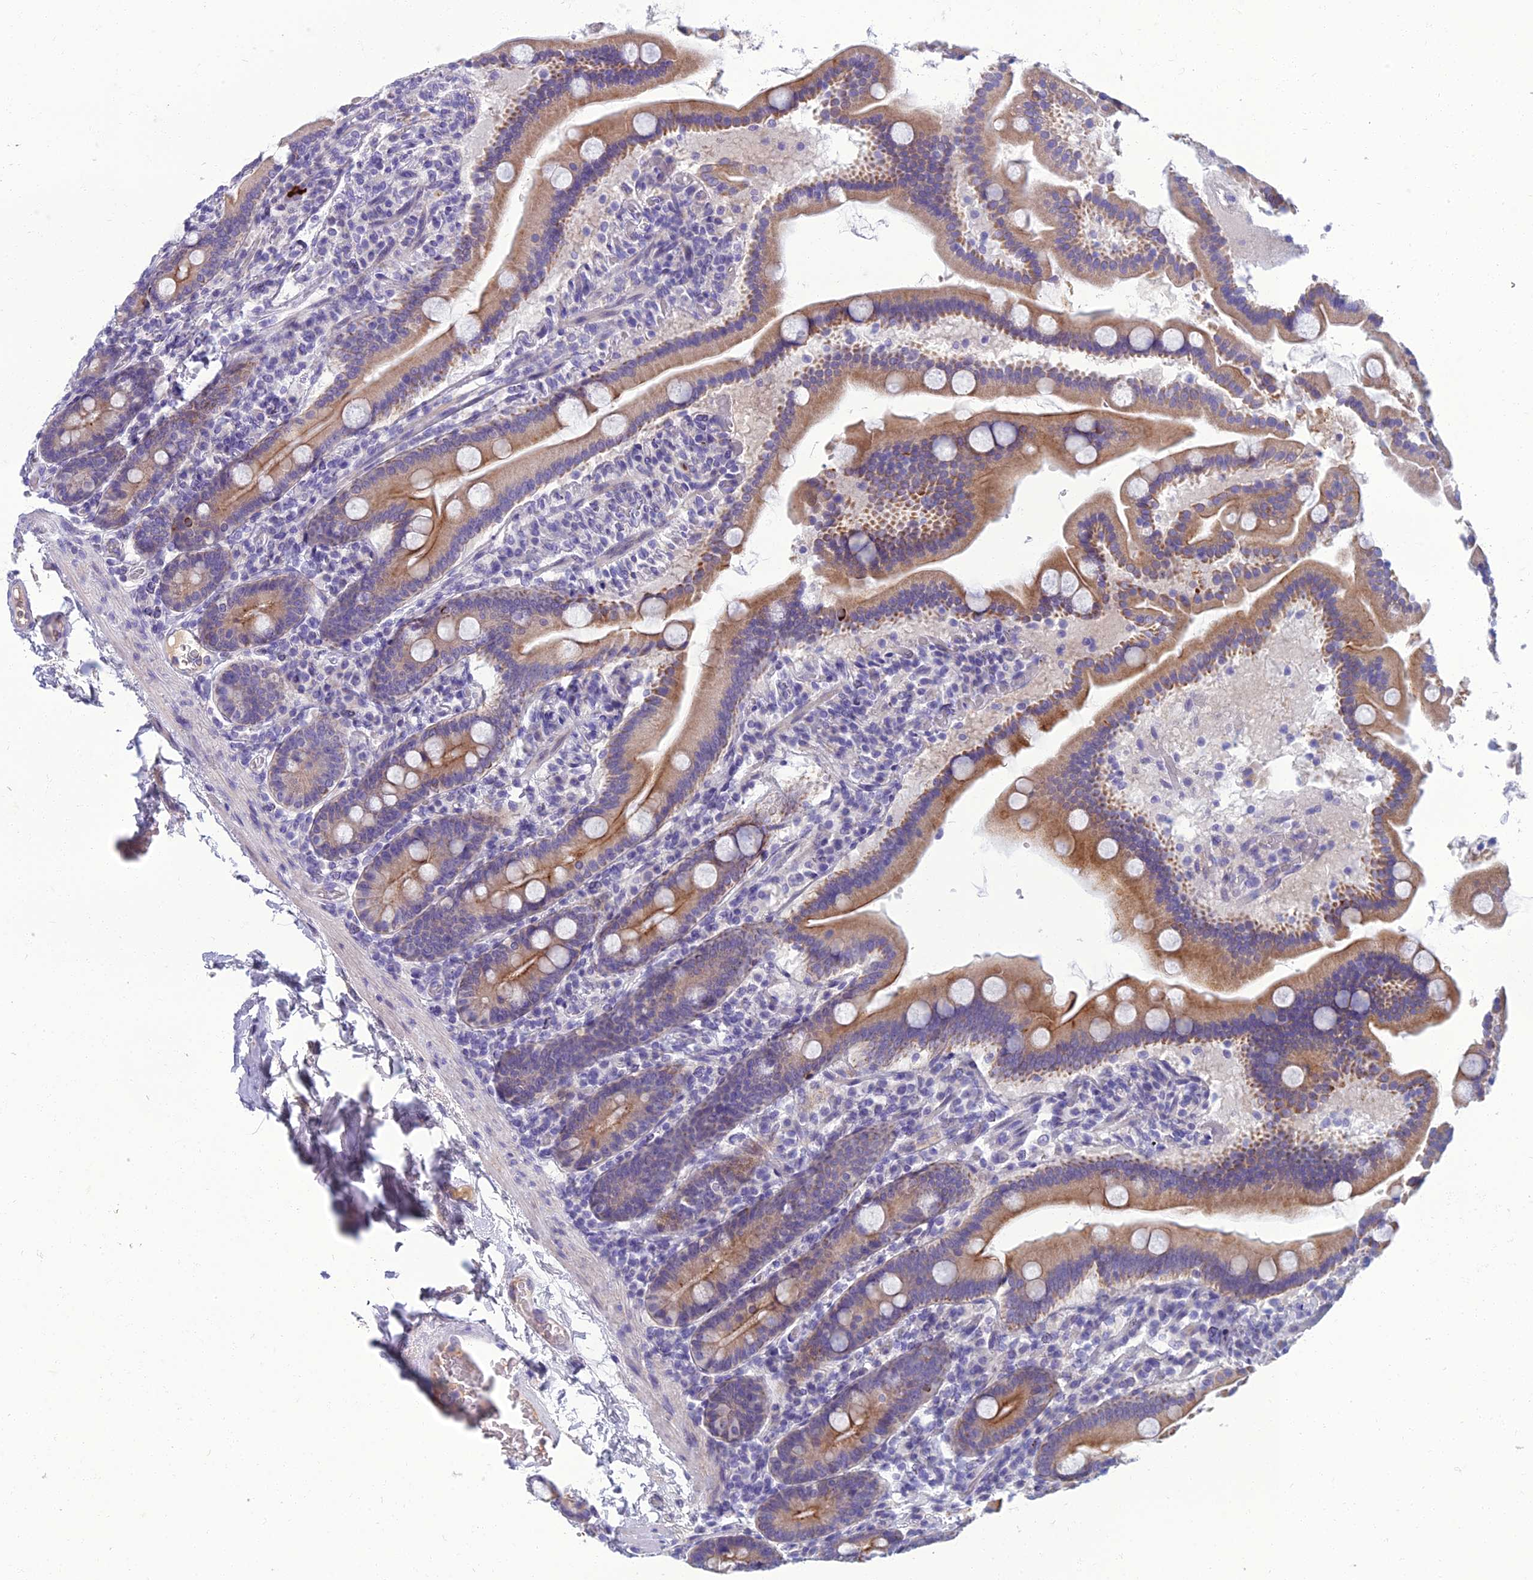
{"staining": {"intensity": "moderate", "quantity": ">75%", "location": "cytoplasmic/membranous"}, "tissue": "duodenum", "cell_type": "Glandular cells", "image_type": "normal", "snomed": [{"axis": "morphology", "description": "Normal tissue, NOS"}, {"axis": "topography", "description": "Duodenum"}], "caption": "High-magnification brightfield microscopy of normal duodenum stained with DAB (3,3'-diaminobenzidine) (brown) and counterstained with hematoxylin (blue). glandular cells exhibit moderate cytoplasmic/membranous expression is seen in about>75% of cells.", "gene": "SPTLC3", "patient": {"sex": "male", "age": 55}}